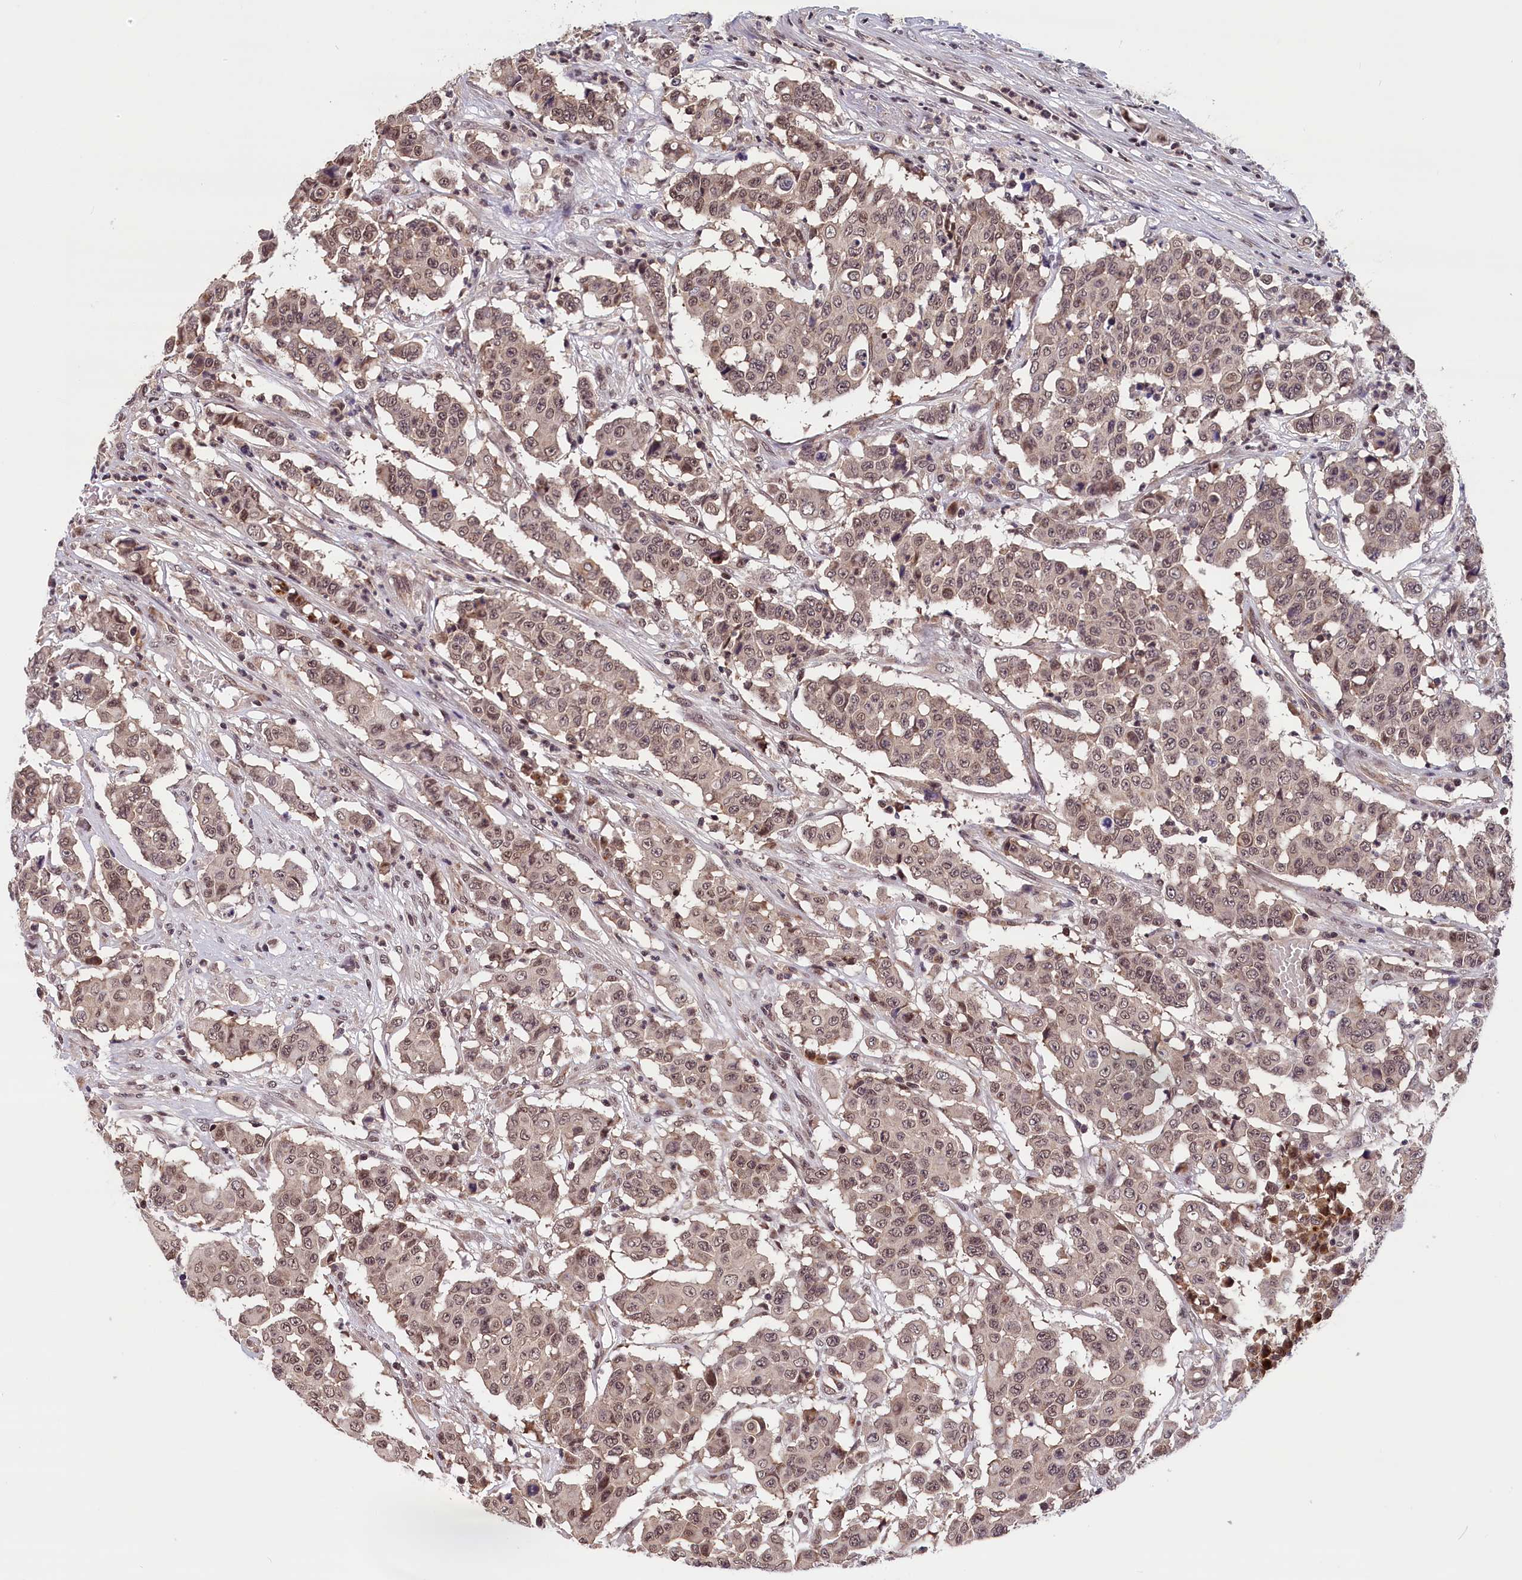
{"staining": {"intensity": "weak", "quantity": ">75%", "location": "cytoplasmic/membranous,nuclear"}, "tissue": "colorectal cancer", "cell_type": "Tumor cells", "image_type": "cancer", "snomed": [{"axis": "morphology", "description": "Adenocarcinoma, NOS"}, {"axis": "topography", "description": "Colon"}], "caption": "Colorectal cancer (adenocarcinoma) tissue displays weak cytoplasmic/membranous and nuclear expression in approximately >75% of tumor cells (DAB (3,3'-diaminobenzidine) IHC, brown staining for protein, blue staining for nuclei).", "gene": "KCNK6", "patient": {"sex": "male", "age": 51}}